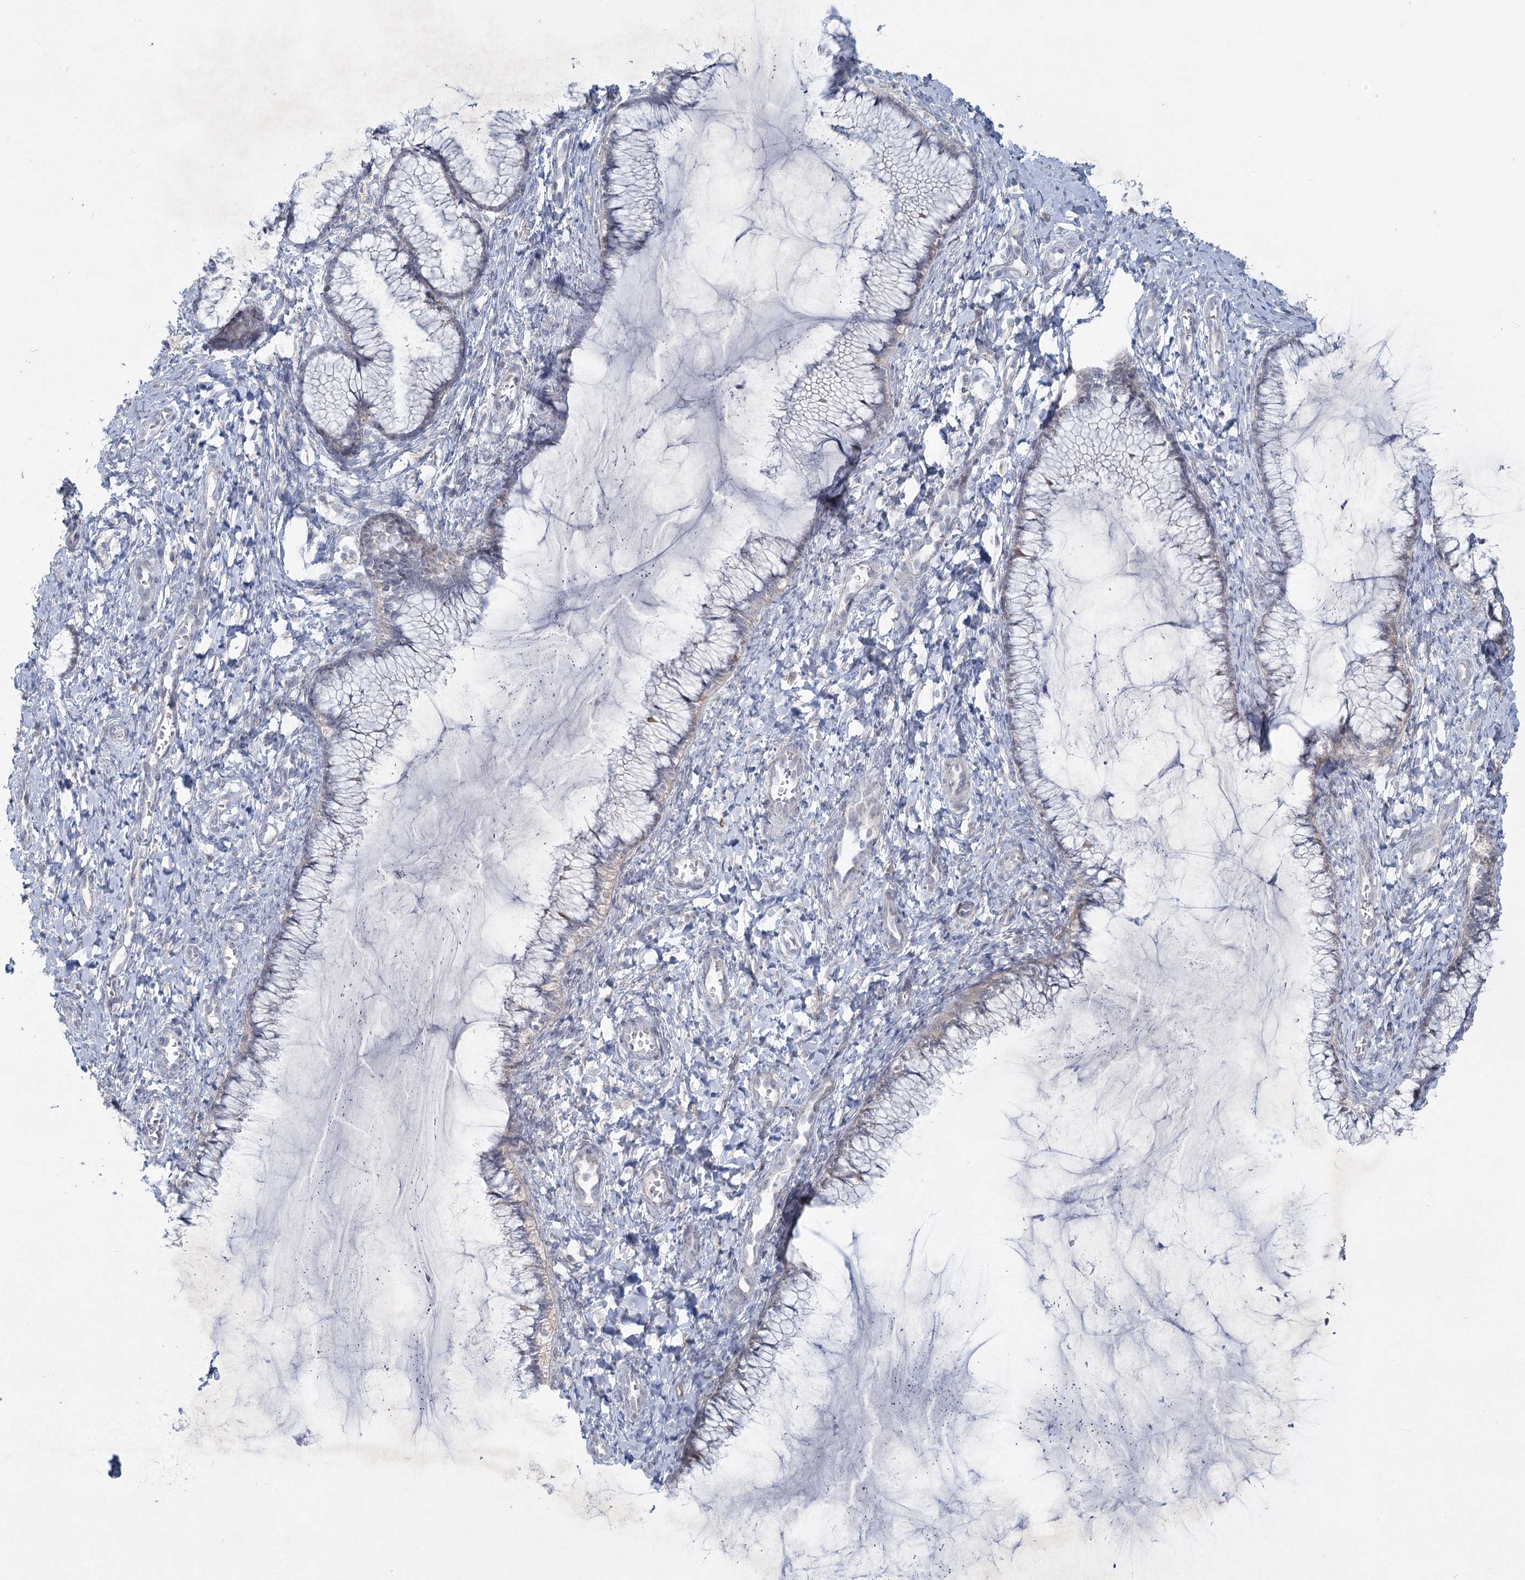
{"staining": {"intensity": "negative", "quantity": "none", "location": "none"}, "tissue": "cervix", "cell_type": "Glandular cells", "image_type": "normal", "snomed": [{"axis": "morphology", "description": "Normal tissue, NOS"}, {"axis": "morphology", "description": "Adenocarcinoma, NOS"}, {"axis": "topography", "description": "Cervix"}], "caption": "The IHC micrograph has no significant expression in glandular cells of cervix. (DAB immunohistochemistry with hematoxylin counter stain).", "gene": "PLA2G12A", "patient": {"sex": "female", "age": 29}}